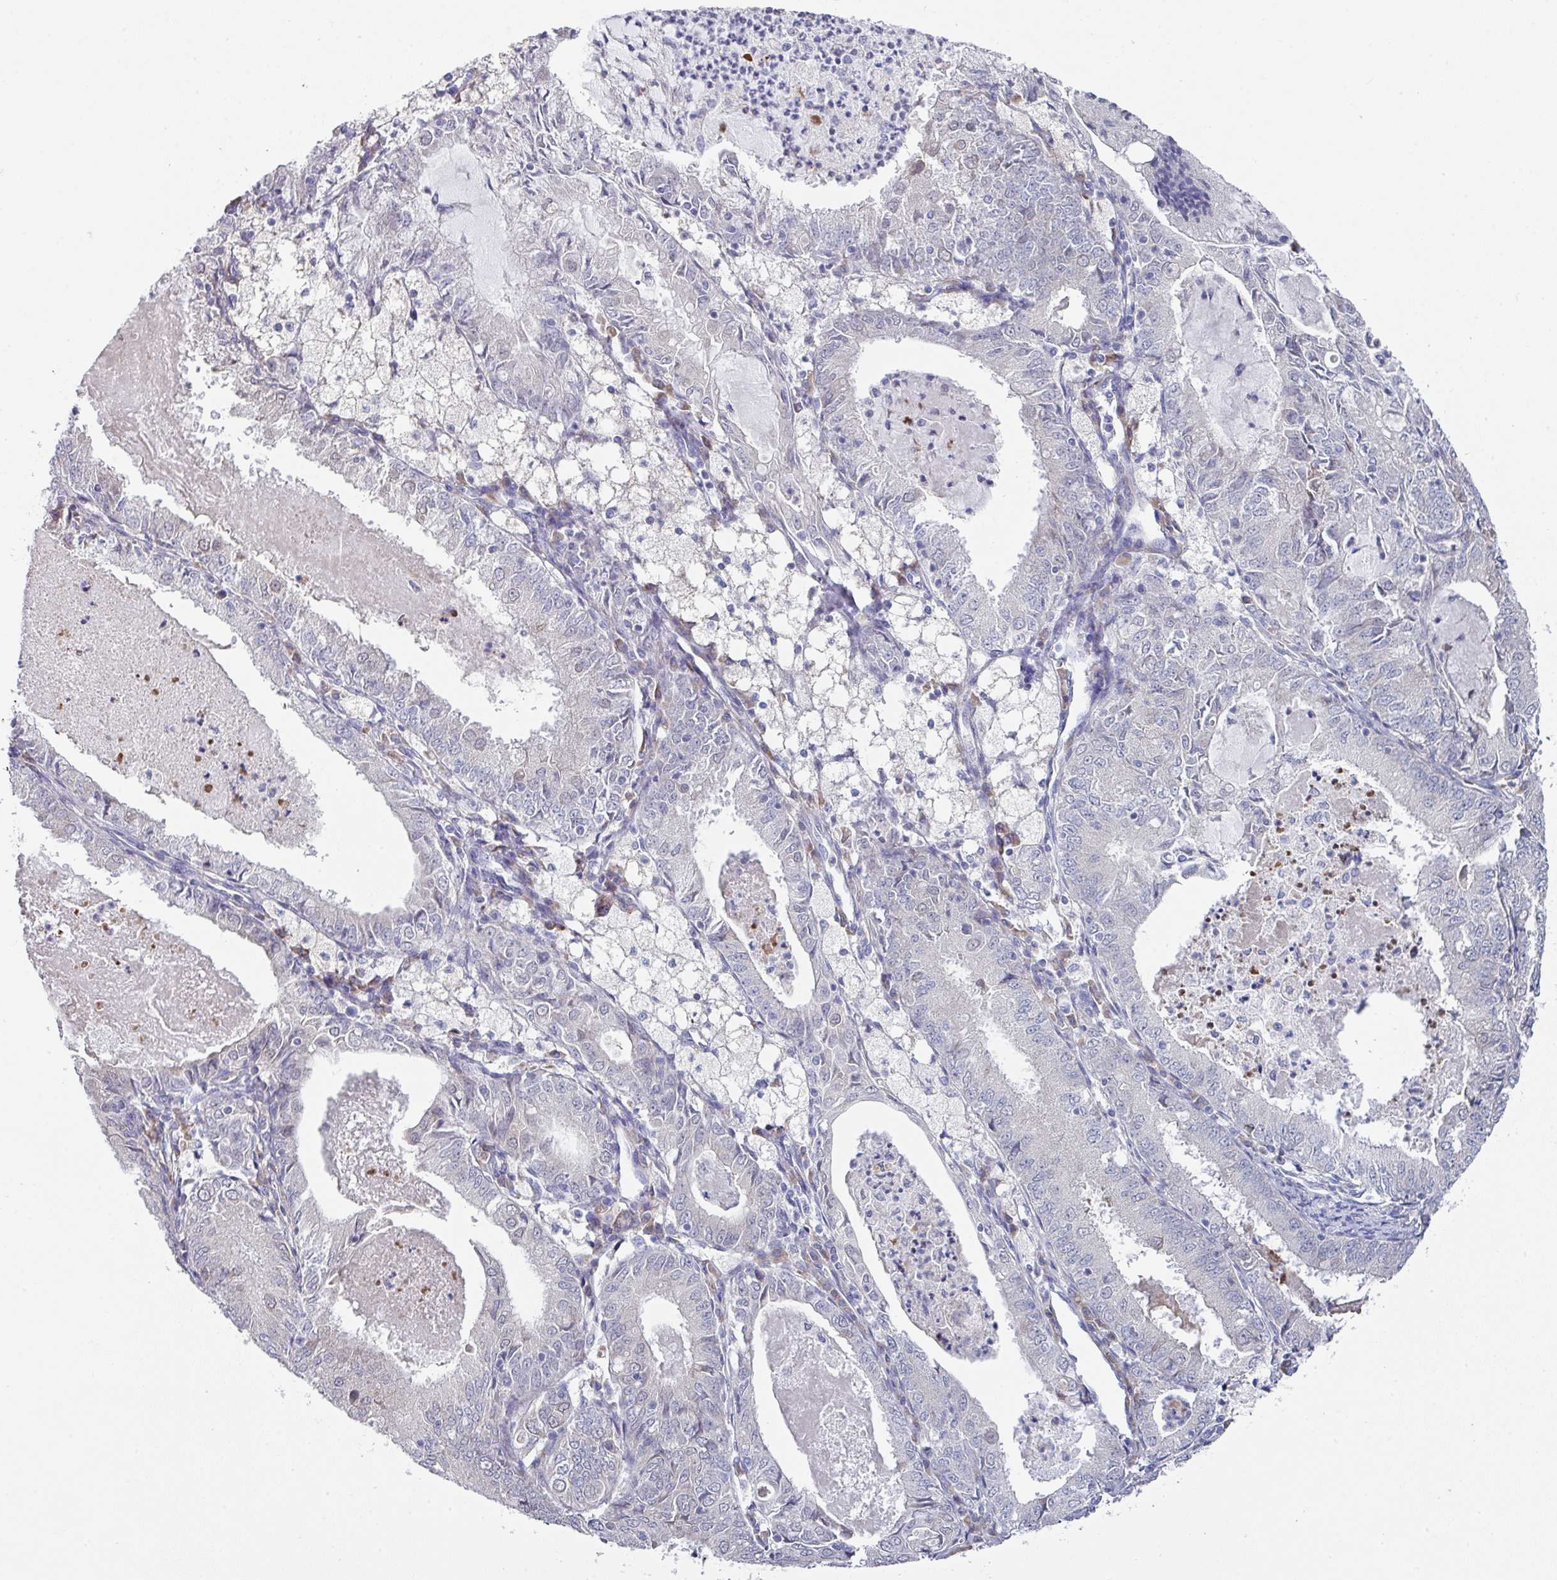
{"staining": {"intensity": "negative", "quantity": "none", "location": "none"}, "tissue": "endometrial cancer", "cell_type": "Tumor cells", "image_type": "cancer", "snomed": [{"axis": "morphology", "description": "Adenocarcinoma, NOS"}, {"axis": "topography", "description": "Endometrium"}], "caption": "Endometrial adenocarcinoma was stained to show a protein in brown. There is no significant expression in tumor cells.", "gene": "TMED5", "patient": {"sex": "female", "age": 57}}